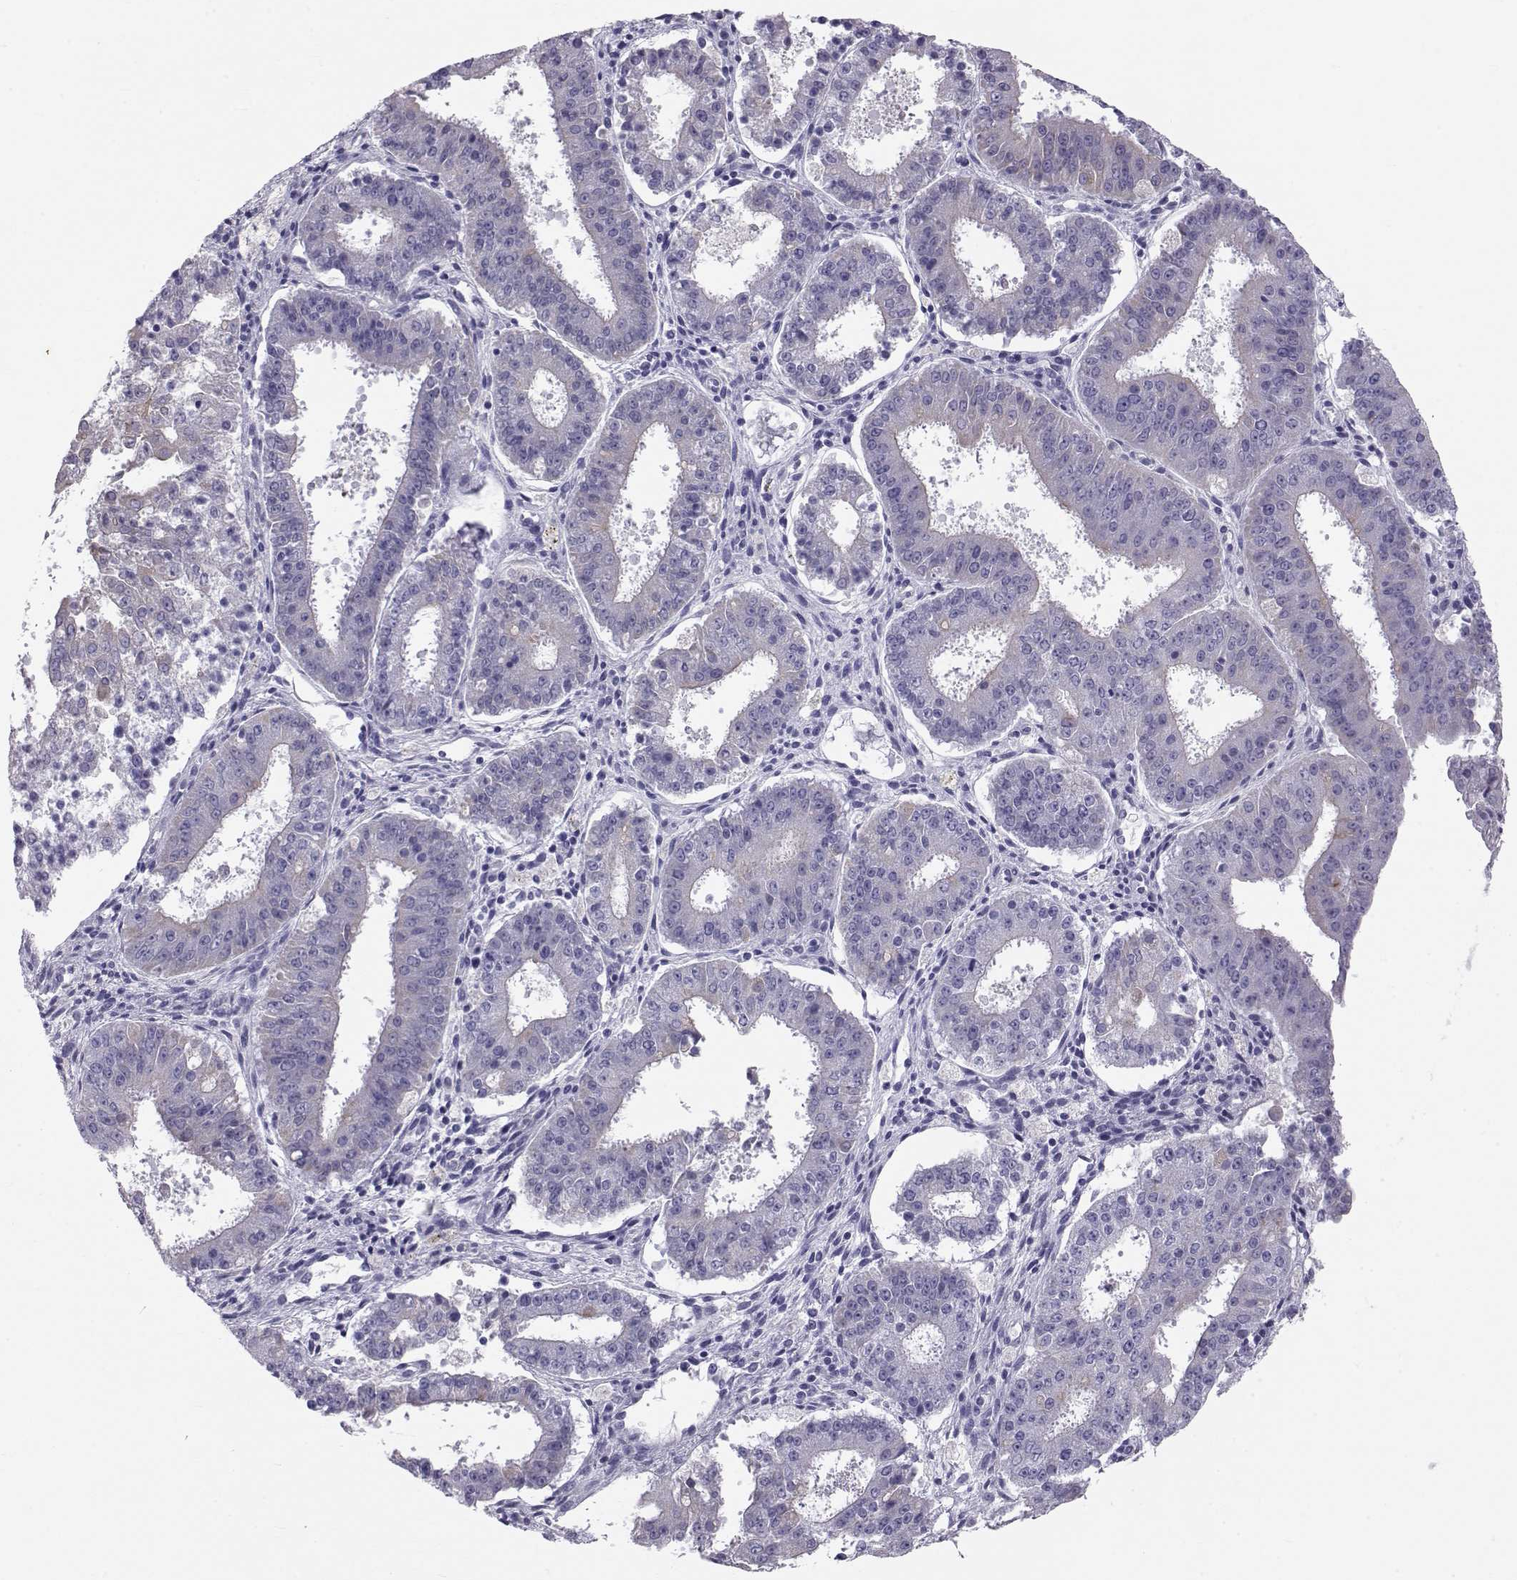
{"staining": {"intensity": "negative", "quantity": "none", "location": "none"}, "tissue": "ovarian cancer", "cell_type": "Tumor cells", "image_type": "cancer", "snomed": [{"axis": "morphology", "description": "Carcinoma, endometroid"}, {"axis": "topography", "description": "Ovary"}], "caption": "The image exhibits no significant expression in tumor cells of ovarian cancer. (Immunohistochemistry, brightfield microscopy, high magnification).", "gene": "GPR26", "patient": {"sex": "female", "age": 42}}